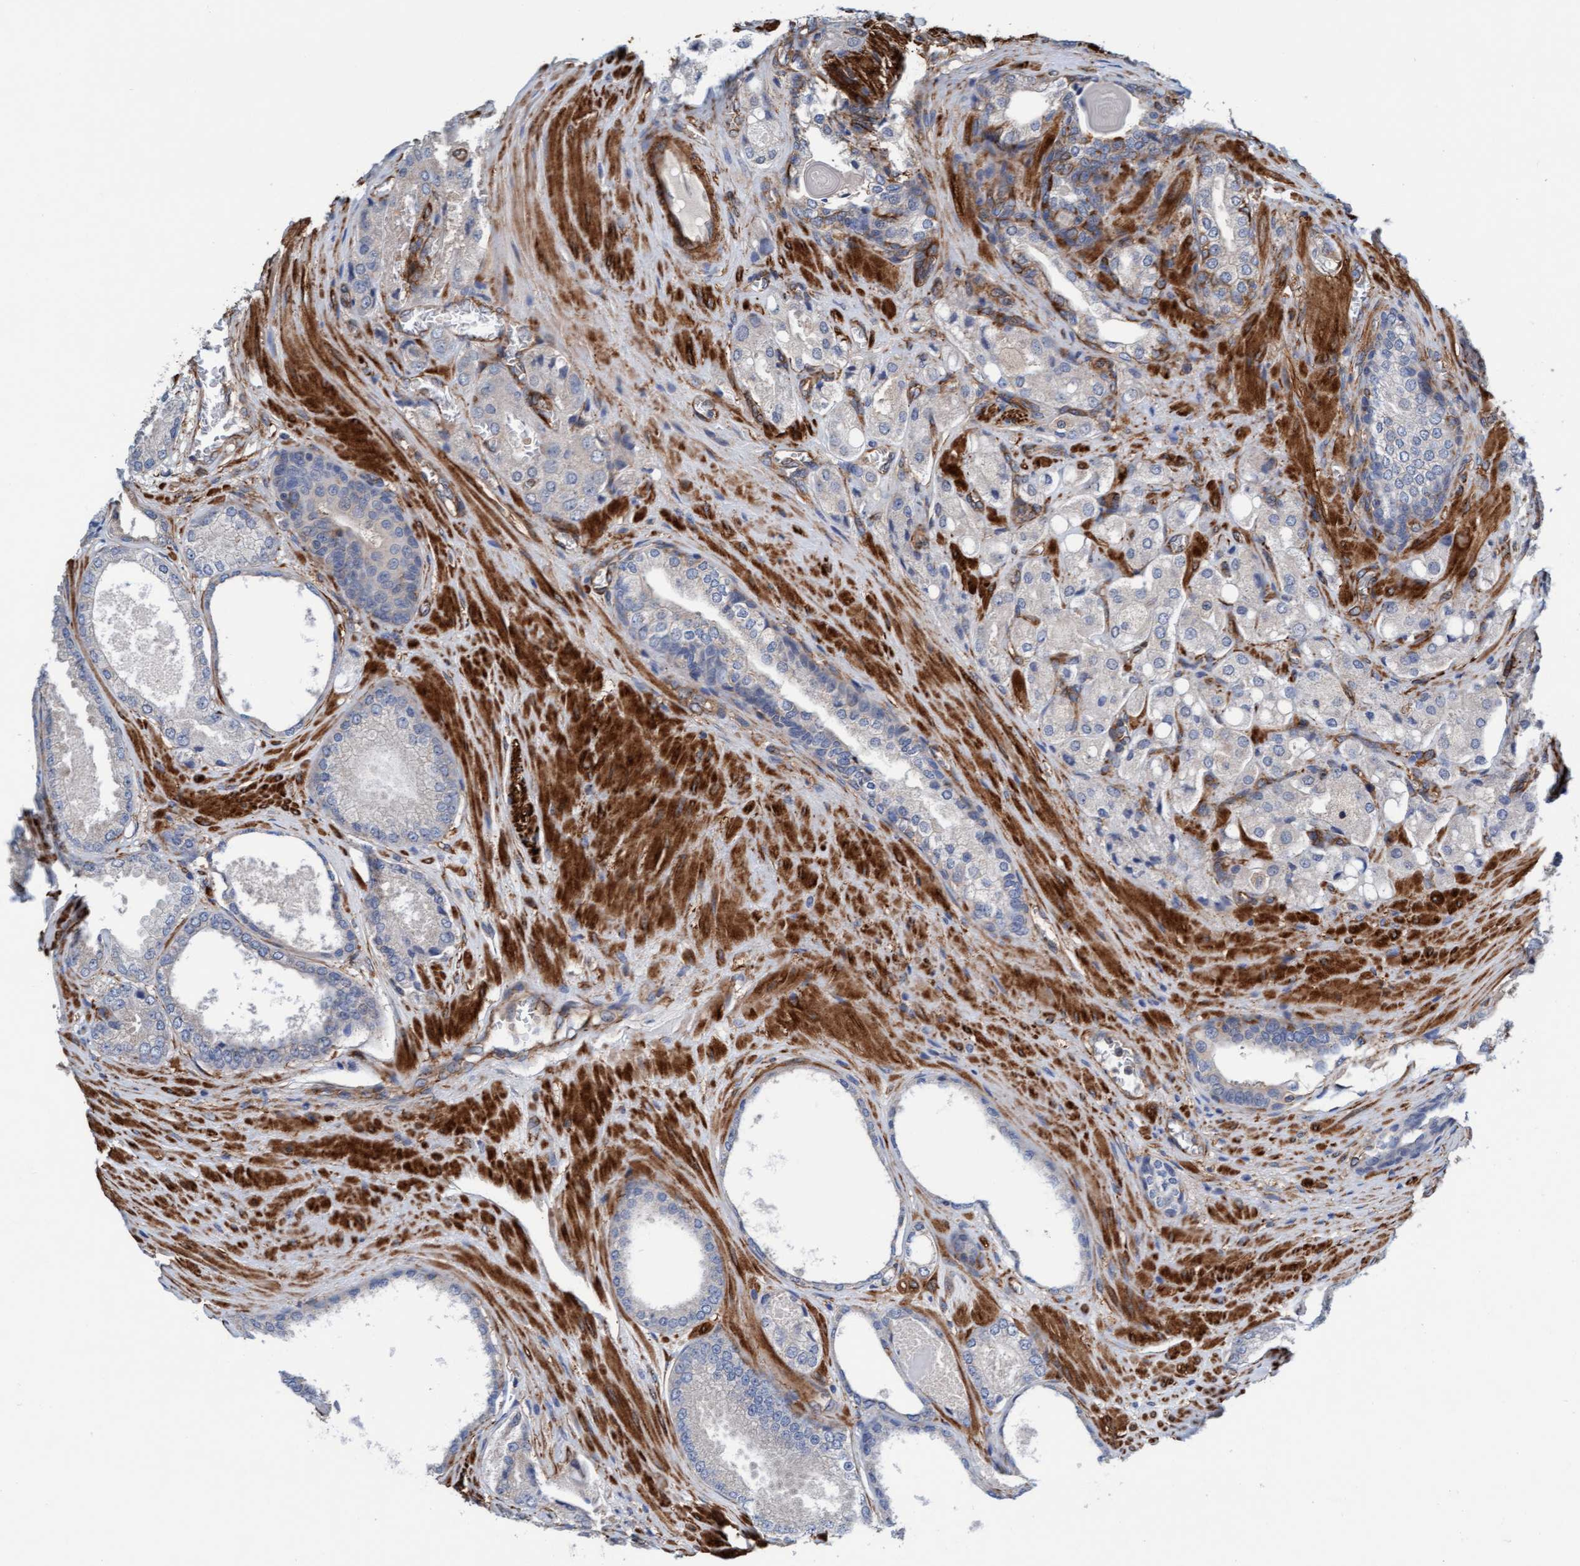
{"staining": {"intensity": "negative", "quantity": "none", "location": "none"}, "tissue": "prostate cancer", "cell_type": "Tumor cells", "image_type": "cancer", "snomed": [{"axis": "morphology", "description": "Adenocarcinoma, High grade"}, {"axis": "topography", "description": "Prostate"}], "caption": "High magnification brightfield microscopy of prostate cancer (adenocarcinoma (high-grade)) stained with DAB (brown) and counterstained with hematoxylin (blue): tumor cells show no significant expression.", "gene": "FMNL3", "patient": {"sex": "male", "age": 65}}